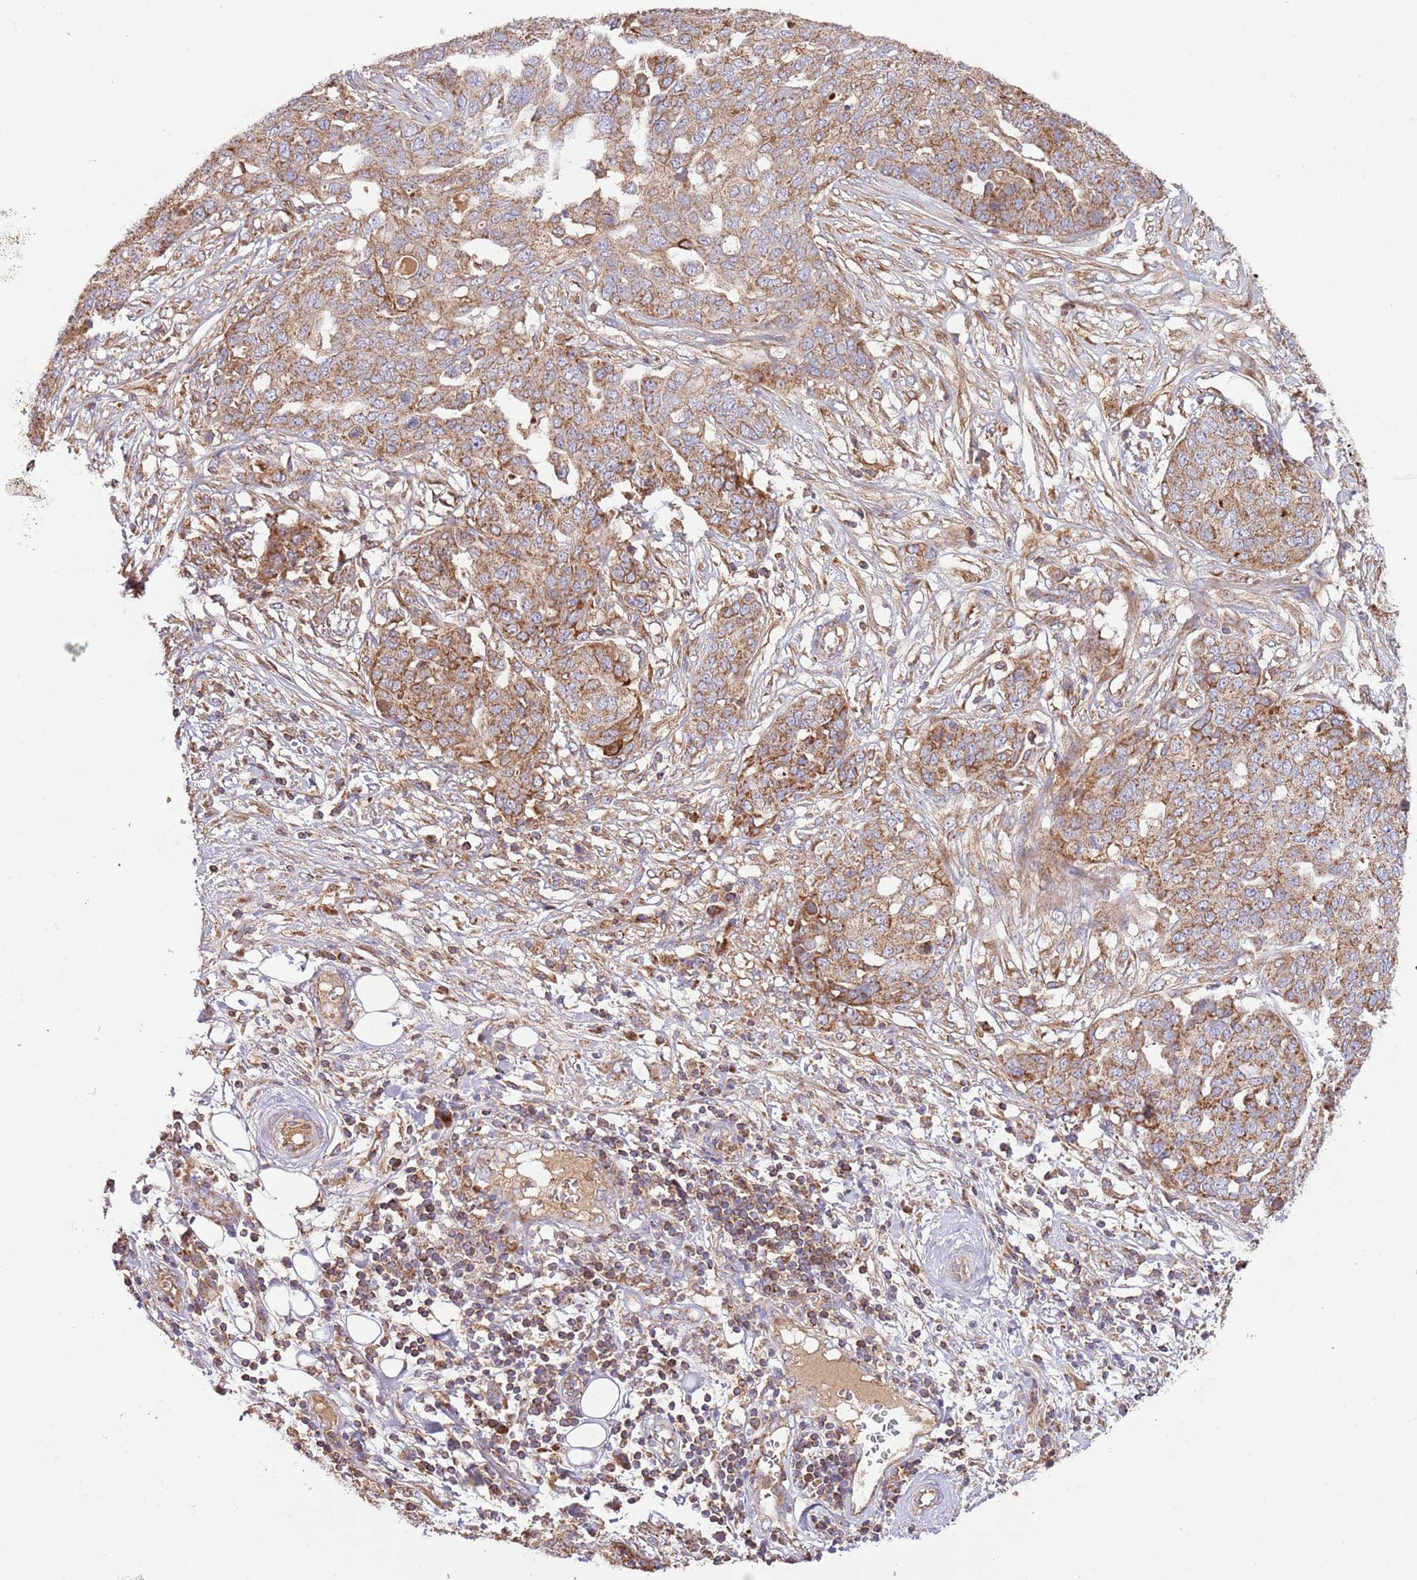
{"staining": {"intensity": "moderate", "quantity": ">75%", "location": "cytoplasmic/membranous"}, "tissue": "ovarian cancer", "cell_type": "Tumor cells", "image_type": "cancer", "snomed": [{"axis": "morphology", "description": "Cystadenocarcinoma, serous, NOS"}, {"axis": "topography", "description": "Soft tissue"}, {"axis": "topography", "description": "Ovary"}], "caption": "The micrograph reveals a brown stain indicating the presence of a protein in the cytoplasmic/membranous of tumor cells in serous cystadenocarcinoma (ovarian).", "gene": "DNAJA3", "patient": {"sex": "female", "age": 57}}